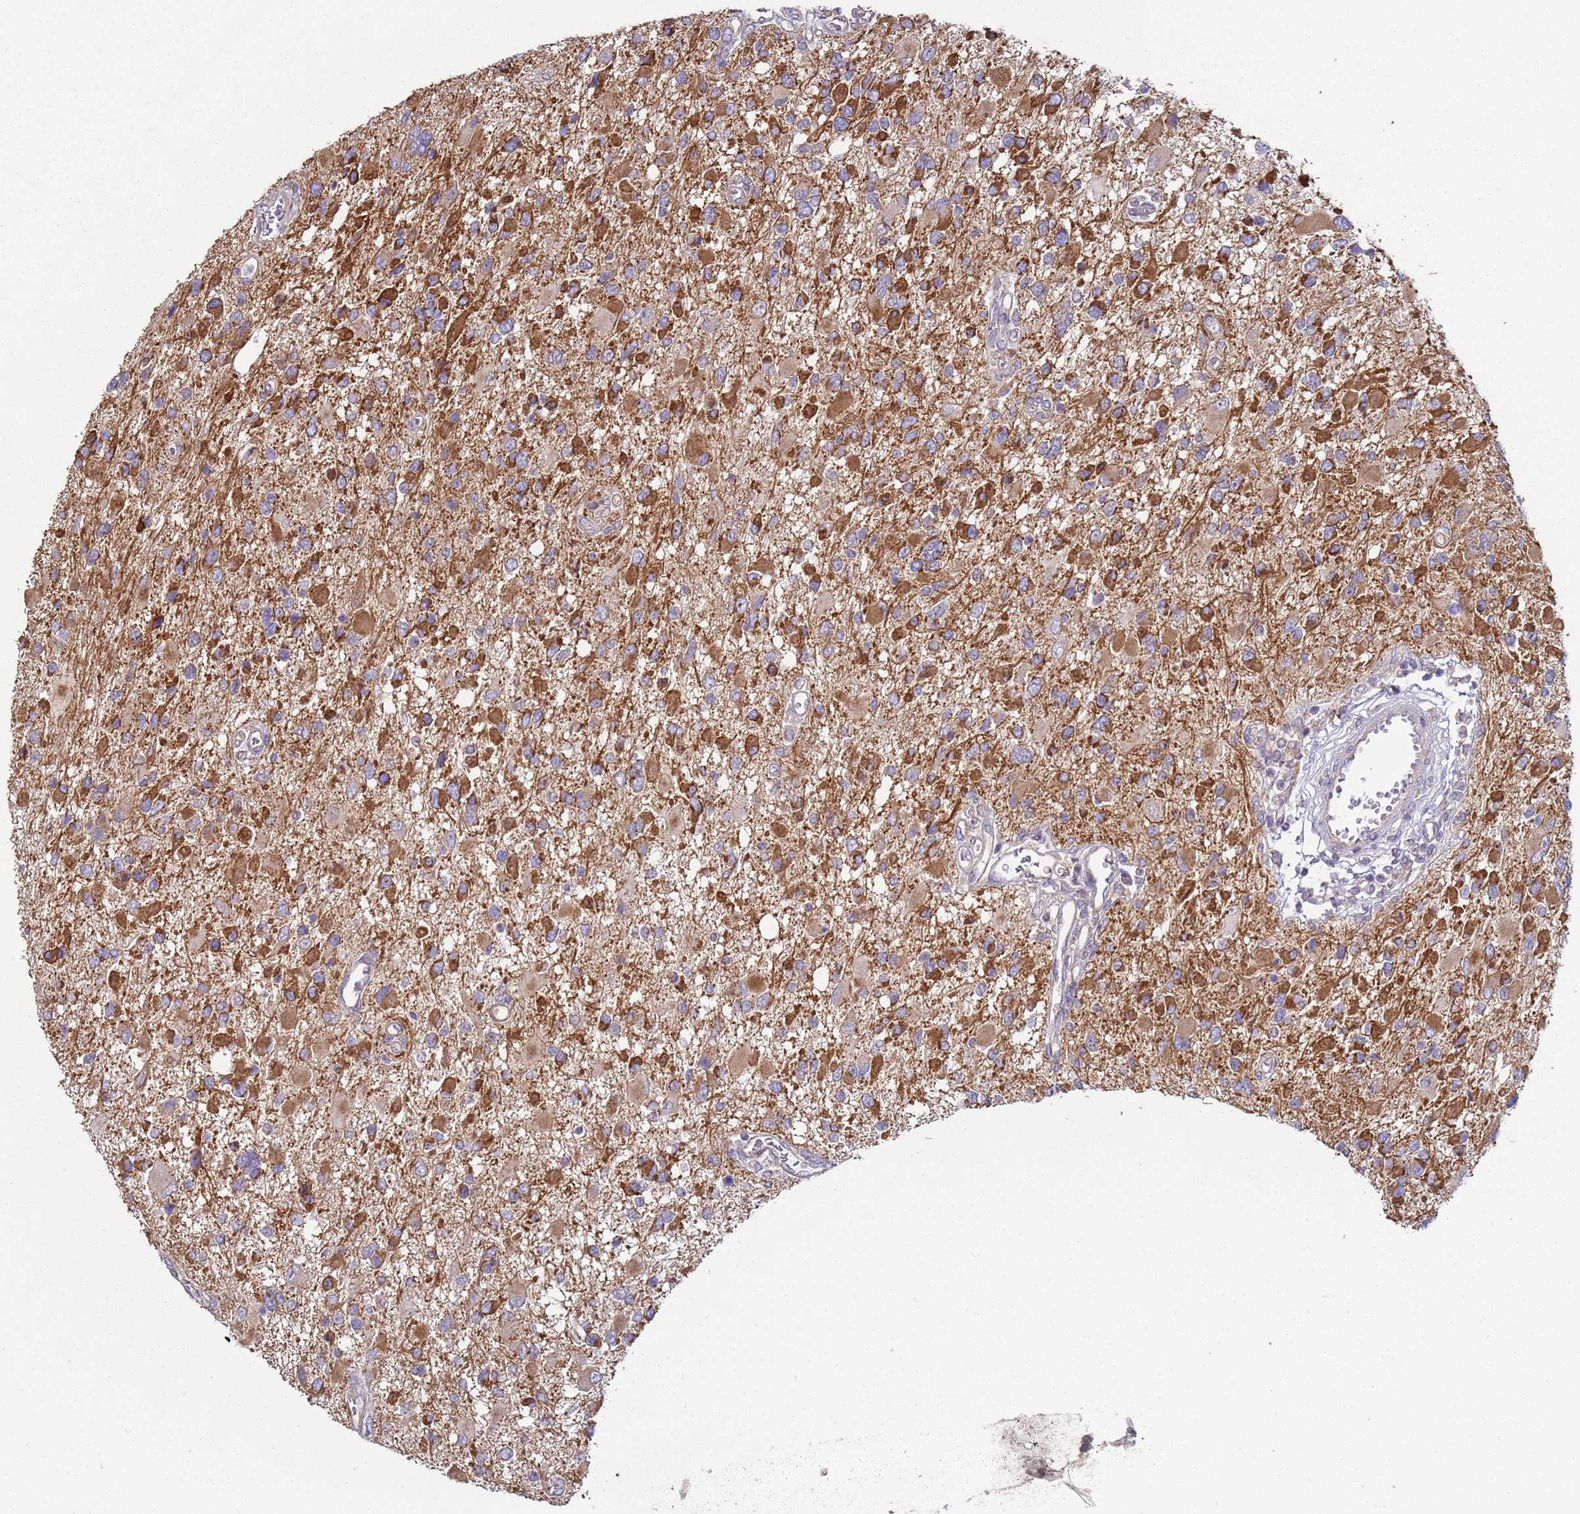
{"staining": {"intensity": "moderate", "quantity": ">75%", "location": "cytoplasmic/membranous"}, "tissue": "glioma", "cell_type": "Tumor cells", "image_type": "cancer", "snomed": [{"axis": "morphology", "description": "Glioma, malignant, High grade"}, {"axis": "topography", "description": "Brain"}], "caption": "Moderate cytoplasmic/membranous staining is identified in about >75% of tumor cells in malignant glioma (high-grade). The staining was performed using DAB (3,3'-diaminobenzidine) to visualize the protein expression in brown, while the nuclei were stained in blue with hematoxylin (Magnification: 20x).", "gene": "DIP2B", "patient": {"sex": "male", "age": 53}}